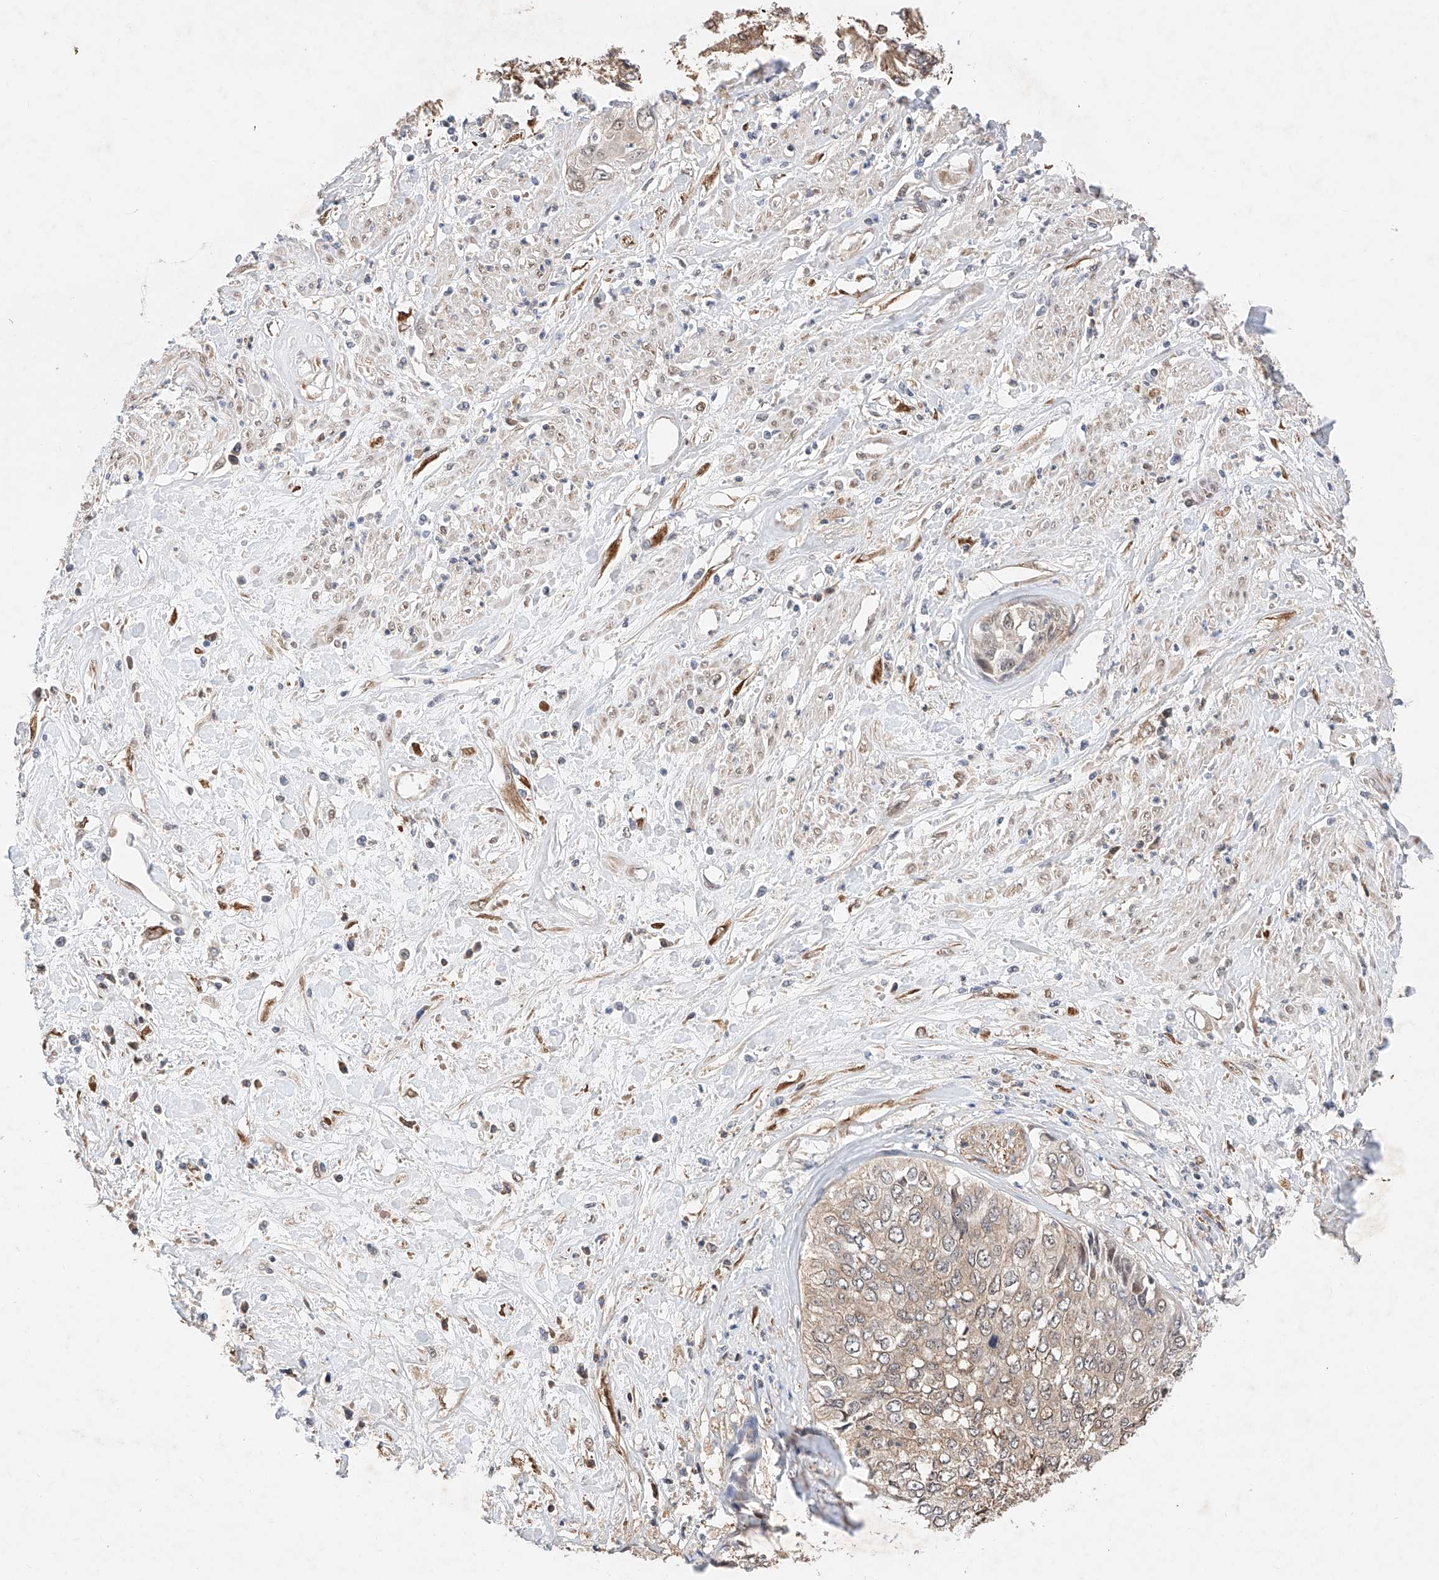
{"staining": {"intensity": "weak", "quantity": ">75%", "location": "cytoplasmic/membranous"}, "tissue": "cervical cancer", "cell_type": "Tumor cells", "image_type": "cancer", "snomed": [{"axis": "morphology", "description": "Squamous cell carcinoma, NOS"}, {"axis": "topography", "description": "Cervix"}], "caption": "Protein expression analysis of human squamous cell carcinoma (cervical) reveals weak cytoplasmic/membranous staining in approximately >75% of tumor cells.", "gene": "ZSCAN4", "patient": {"sex": "female", "age": 31}}